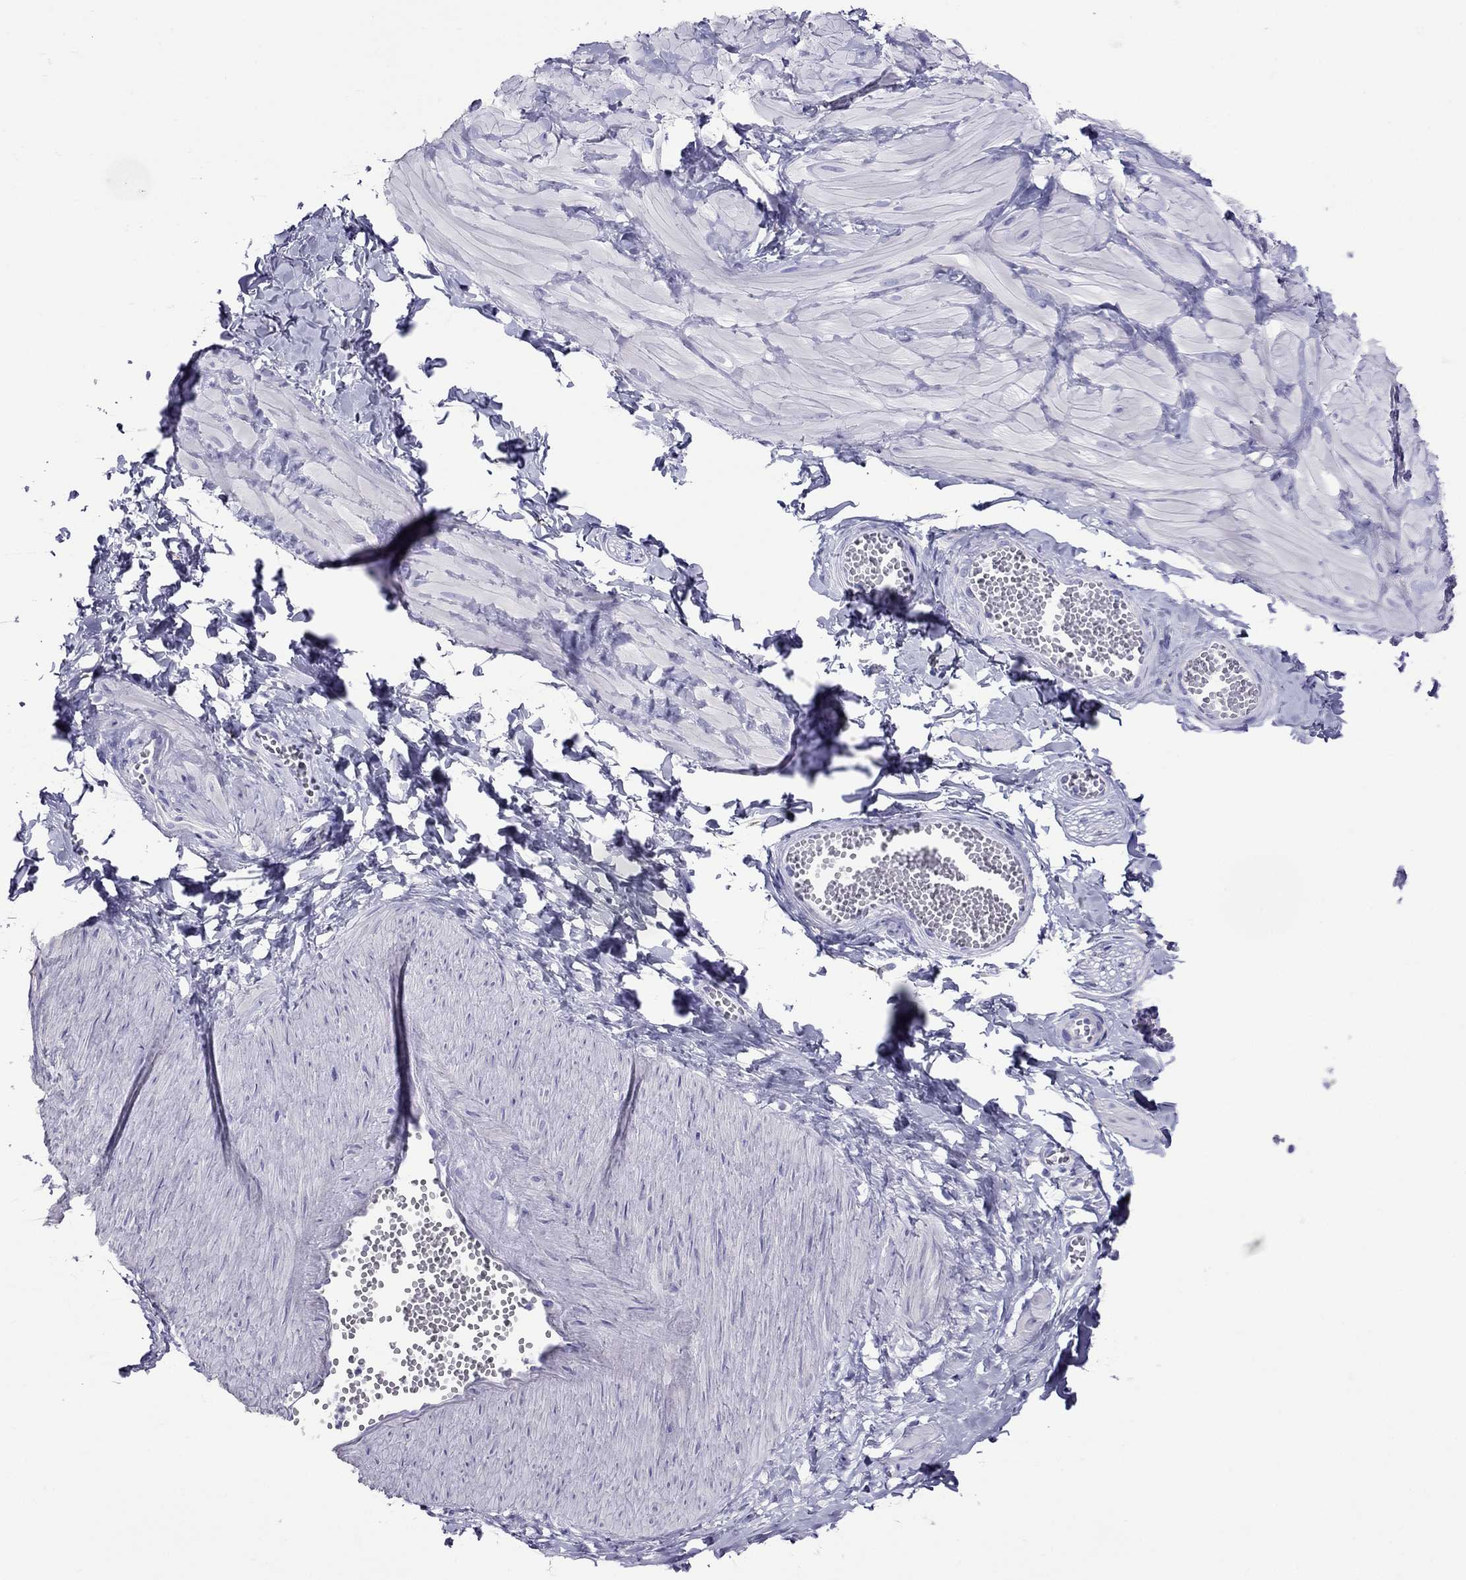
{"staining": {"intensity": "negative", "quantity": "none", "location": "none"}, "tissue": "adipose tissue", "cell_type": "Adipocytes", "image_type": "normal", "snomed": [{"axis": "morphology", "description": "Normal tissue, NOS"}, {"axis": "topography", "description": "Smooth muscle"}, {"axis": "topography", "description": "Peripheral nerve tissue"}], "caption": "Immunohistochemistry micrograph of normal adipose tissue: human adipose tissue stained with DAB (3,3'-diaminobenzidine) displays no significant protein staining in adipocytes. (DAB immunohistochemistry (IHC), high magnification).", "gene": "CLPSL2", "patient": {"sex": "male", "age": 22}}